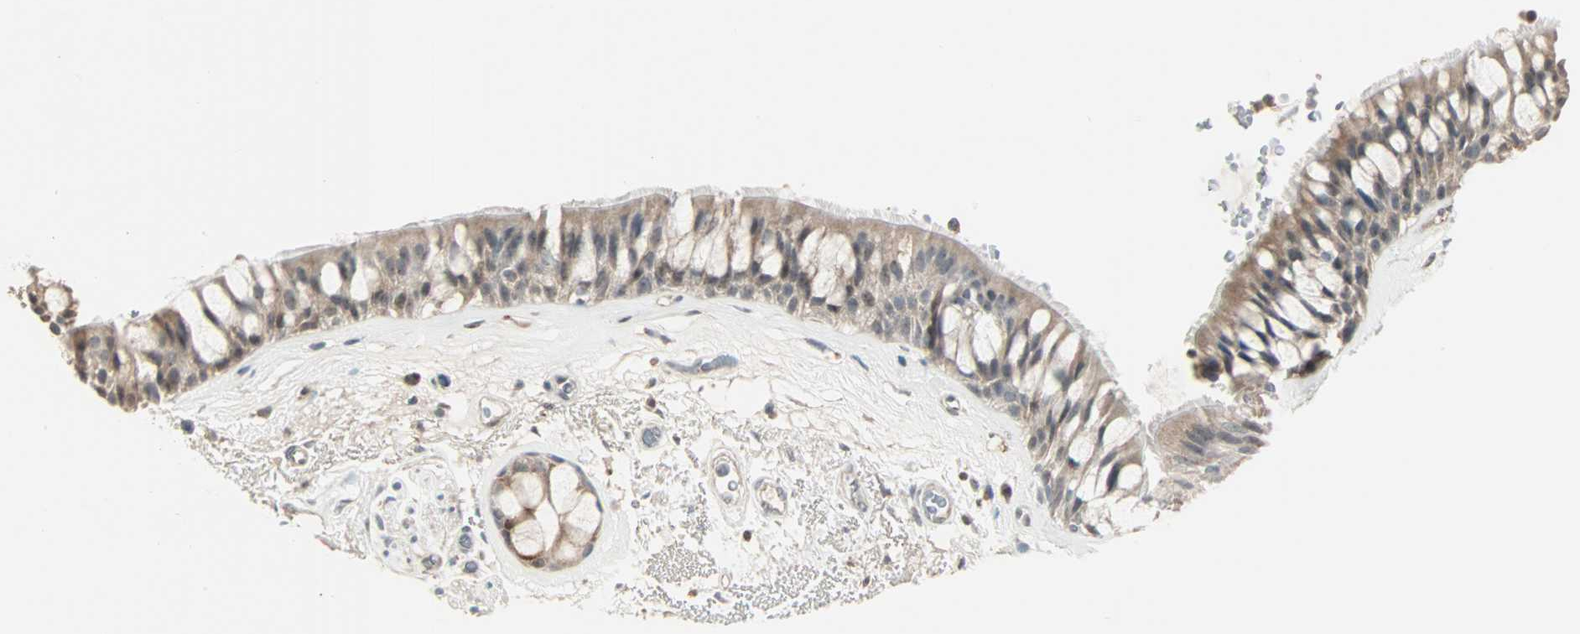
{"staining": {"intensity": "weak", "quantity": ">75%", "location": "cytoplasmic/membranous"}, "tissue": "bronchus", "cell_type": "Respiratory epithelial cells", "image_type": "normal", "snomed": [{"axis": "morphology", "description": "Normal tissue, NOS"}, {"axis": "topography", "description": "Bronchus"}], "caption": "Respiratory epithelial cells show low levels of weak cytoplasmic/membranous staining in approximately >75% of cells in normal bronchus. The protein is shown in brown color, while the nuclei are stained blue.", "gene": "KDM4A", "patient": {"sex": "male", "age": 66}}